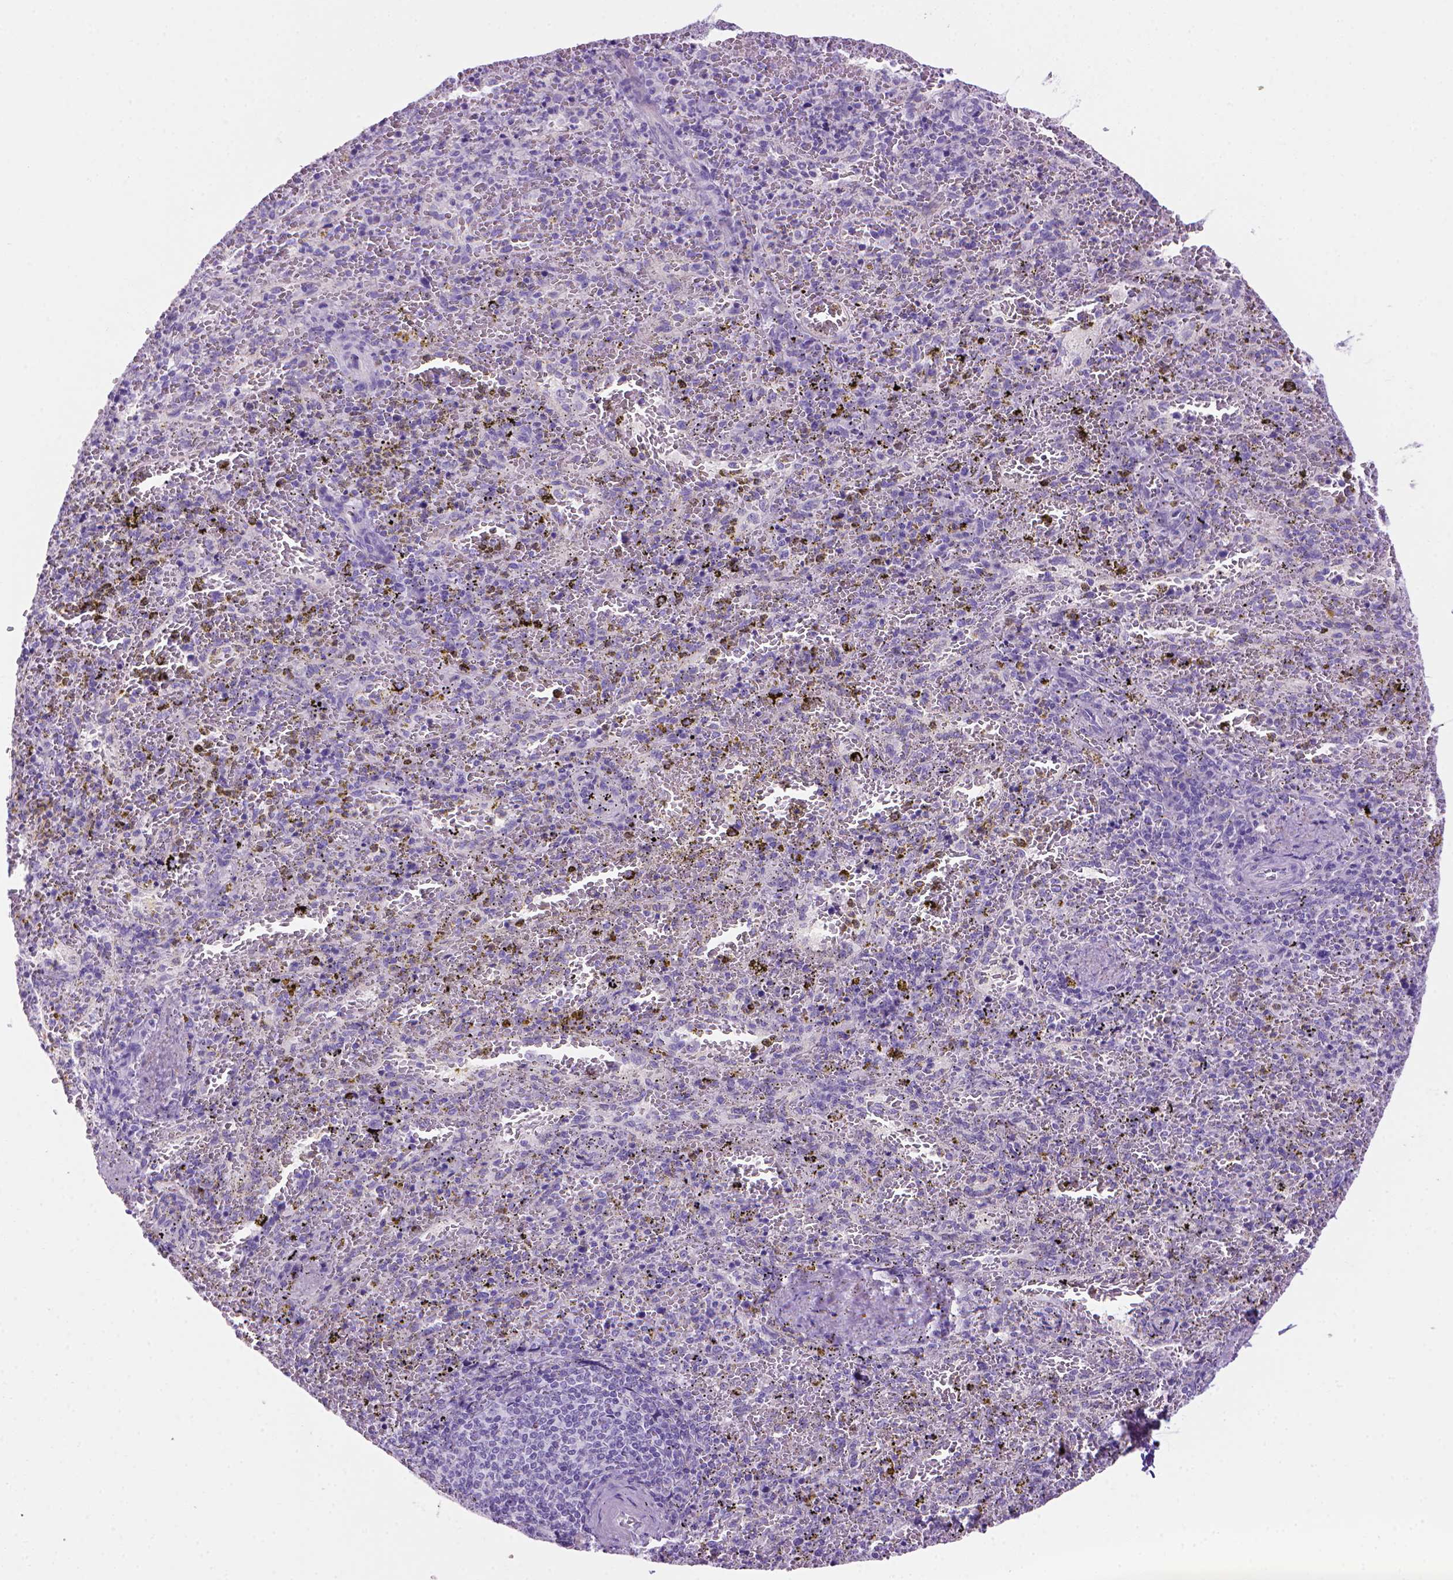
{"staining": {"intensity": "negative", "quantity": "none", "location": "none"}, "tissue": "spleen", "cell_type": "Cells in red pulp", "image_type": "normal", "snomed": [{"axis": "morphology", "description": "Normal tissue, NOS"}, {"axis": "topography", "description": "Spleen"}], "caption": "Cells in red pulp are negative for protein expression in normal human spleen. (Stains: DAB IHC with hematoxylin counter stain, Microscopy: brightfield microscopy at high magnification).", "gene": "ARHGEF33", "patient": {"sex": "female", "age": 50}}